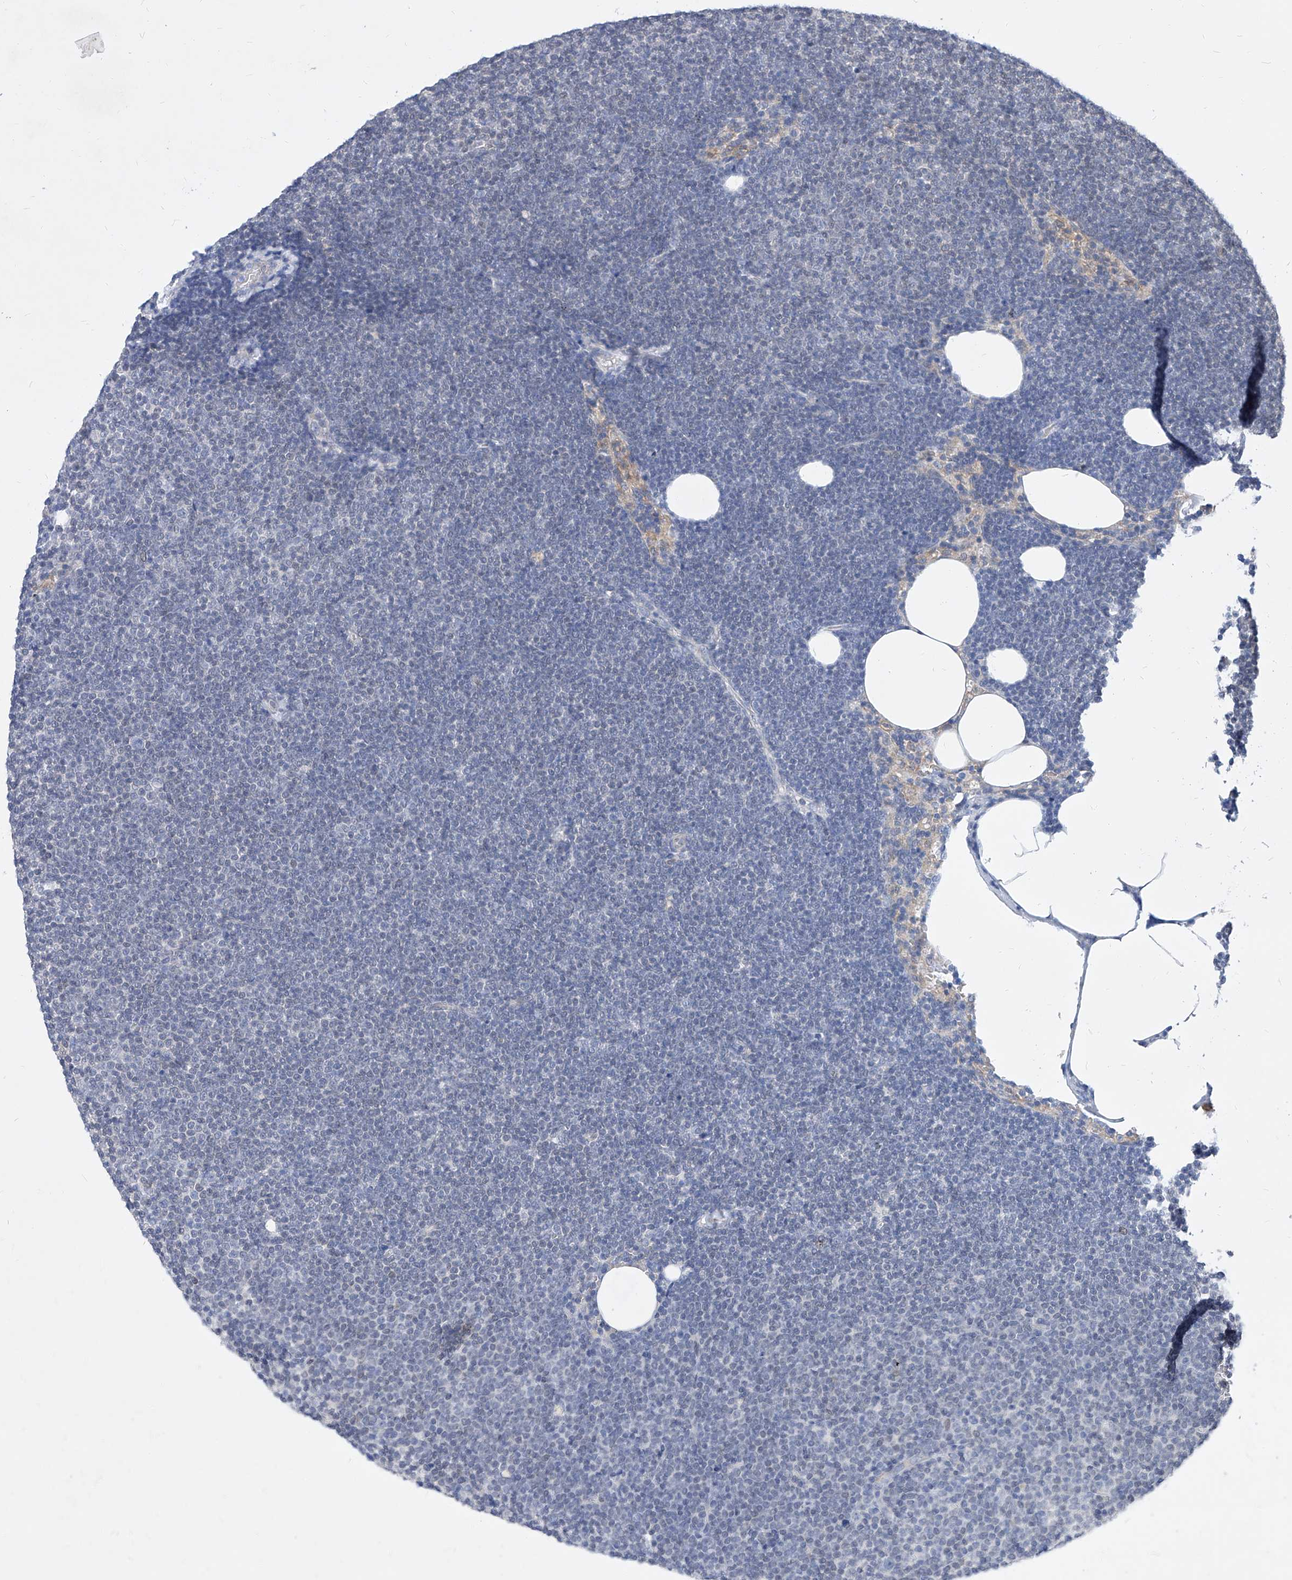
{"staining": {"intensity": "negative", "quantity": "none", "location": "none"}, "tissue": "lymphoma", "cell_type": "Tumor cells", "image_type": "cancer", "snomed": [{"axis": "morphology", "description": "Malignant lymphoma, non-Hodgkin's type, Low grade"}, {"axis": "topography", "description": "Lymph node"}], "caption": "Histopathology image shows no protein expression in tumor cells of lymphoma tissue.", "gene": "MX2", "patient": {"sex": "female", "age": 53}}